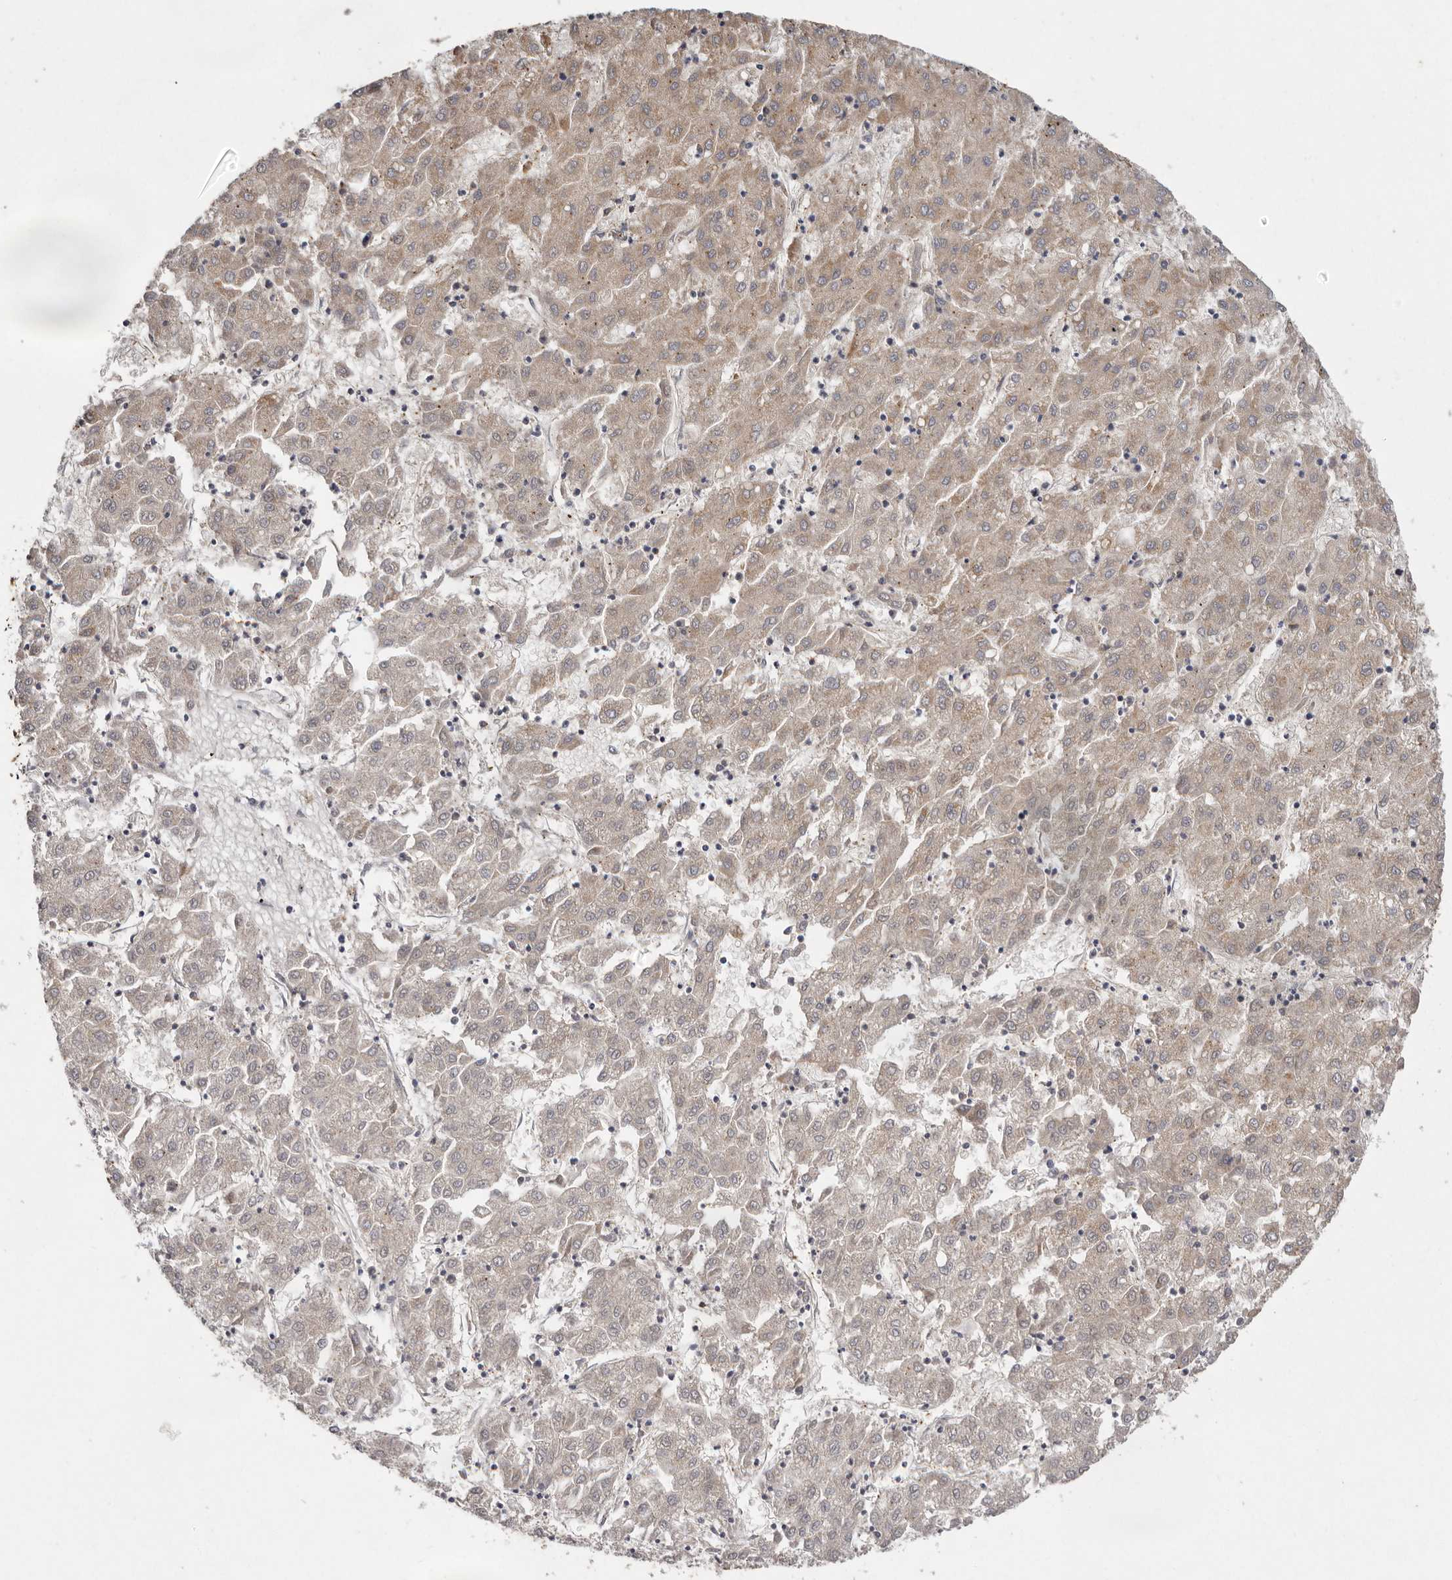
{"staining": {"intensity": "weak", "quantity": "25%-75%", "location": "cytoplasmic/membranous"}, "tissue": "liver cancer", "cell_type": "Tumor cells", "image_type": "cancer", "snomed": [{"axis": "morphology", "description": "Carcinoma, Hepatocellular, NOS"}, {"axis": "topography", "description": "Liver"}], "caption": "Liver hepatocellular carcinoma stained with a protein marker exhibits weak staining in tumor cells.", "gene": "RWDD1", "patient": {"sex": "male", "age": 72}}